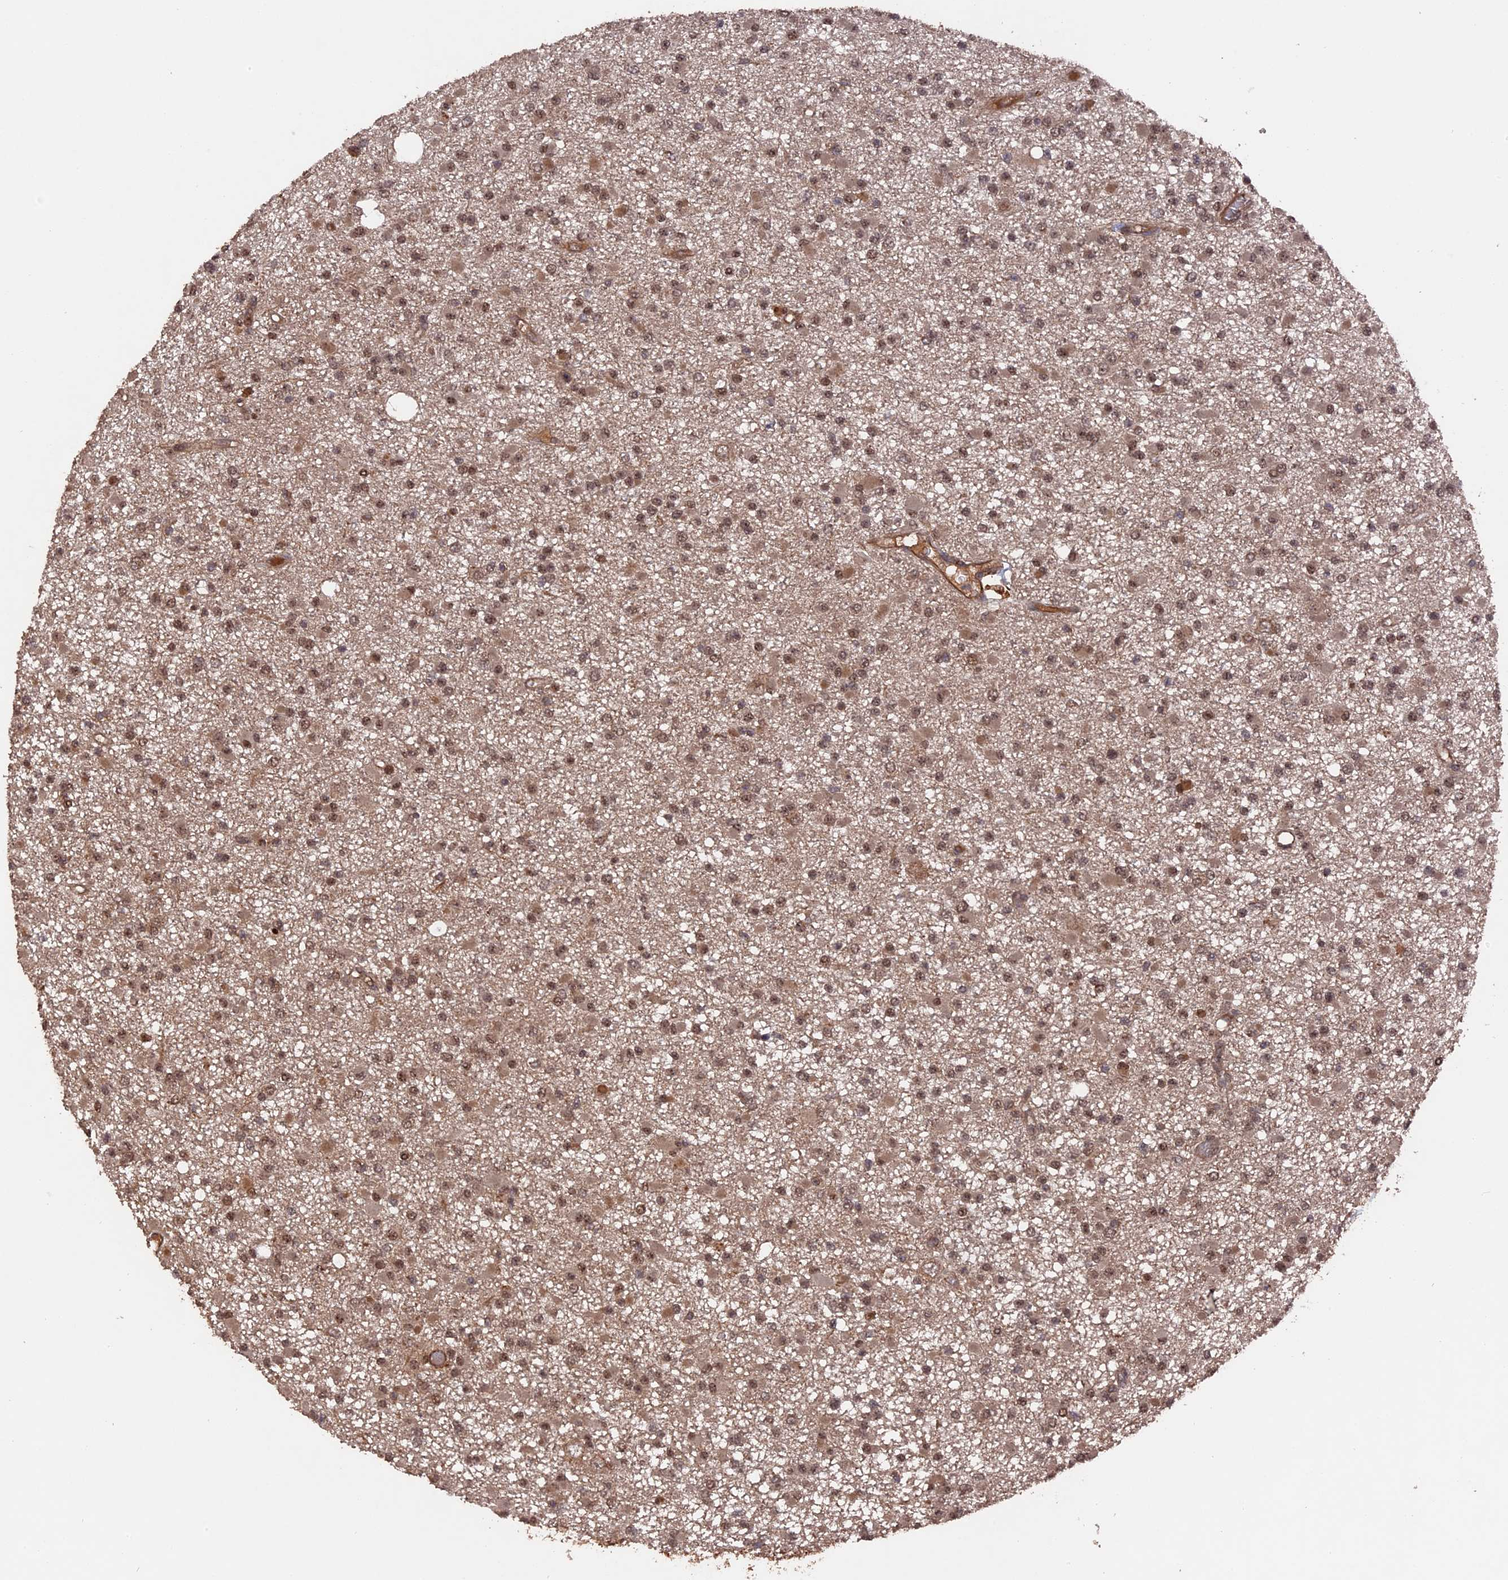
{"staining": {"intensity": "moderate", "quantity": ">75%", "location": "nuclear"}, "tissue": "glioma", "cell_type": "Tumor cells", "image_type": "cancer", "snomed": [{"axis": "morphology", "description": "Glioma, malignant, Low grade"}, {"axis": "topography", "description": "Brain"}], "caption": "There is medium levels of moderate nuclear expression in tumor cells of malignant glioma (low-grade), as demonstrated by immunohistochemical staining (brown color).", "gene": "TELO2", "patient": {"sex": "female", "age": 22}}